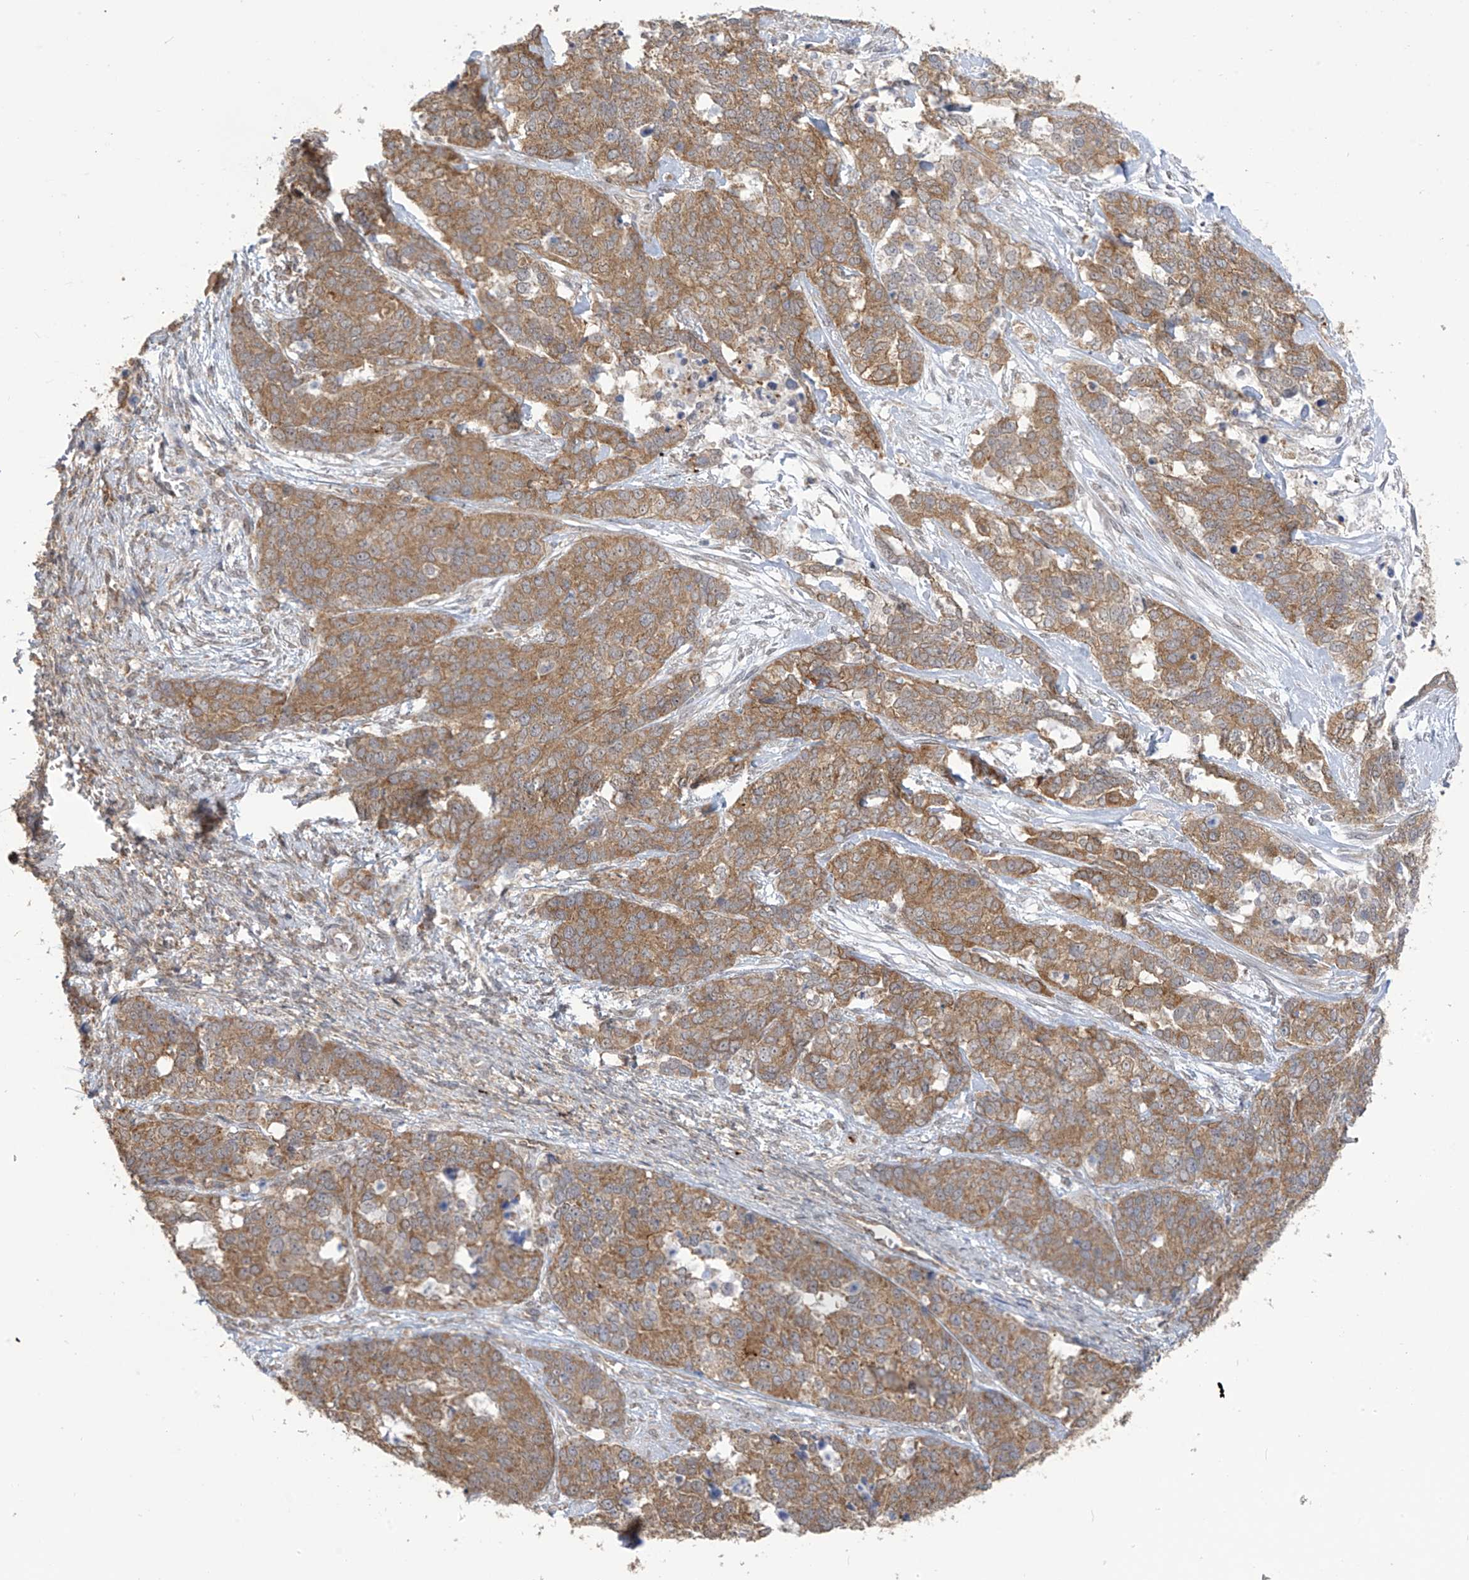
{"staining": {"intensity": "moderate", "quantity": ">75%", "location": "cytoplasmic/membranous"}, "tissue": "ovarian cancer", "cell_type": "Tumor cells", "image_type": "cancer", "snomed": [{"axis": "morphology", "description": "Cystadenocarcinoma, serous, NOS"}, {"axis": "topography", "description": "Ovary"}], "caption": "Human serous cystadenocarcinoma (ovarian) stained with a protein marker exhibits moderate staining in tumor cells.", "gene": "KIAA1522", "patient": {"sex": "female", "age": 44}}